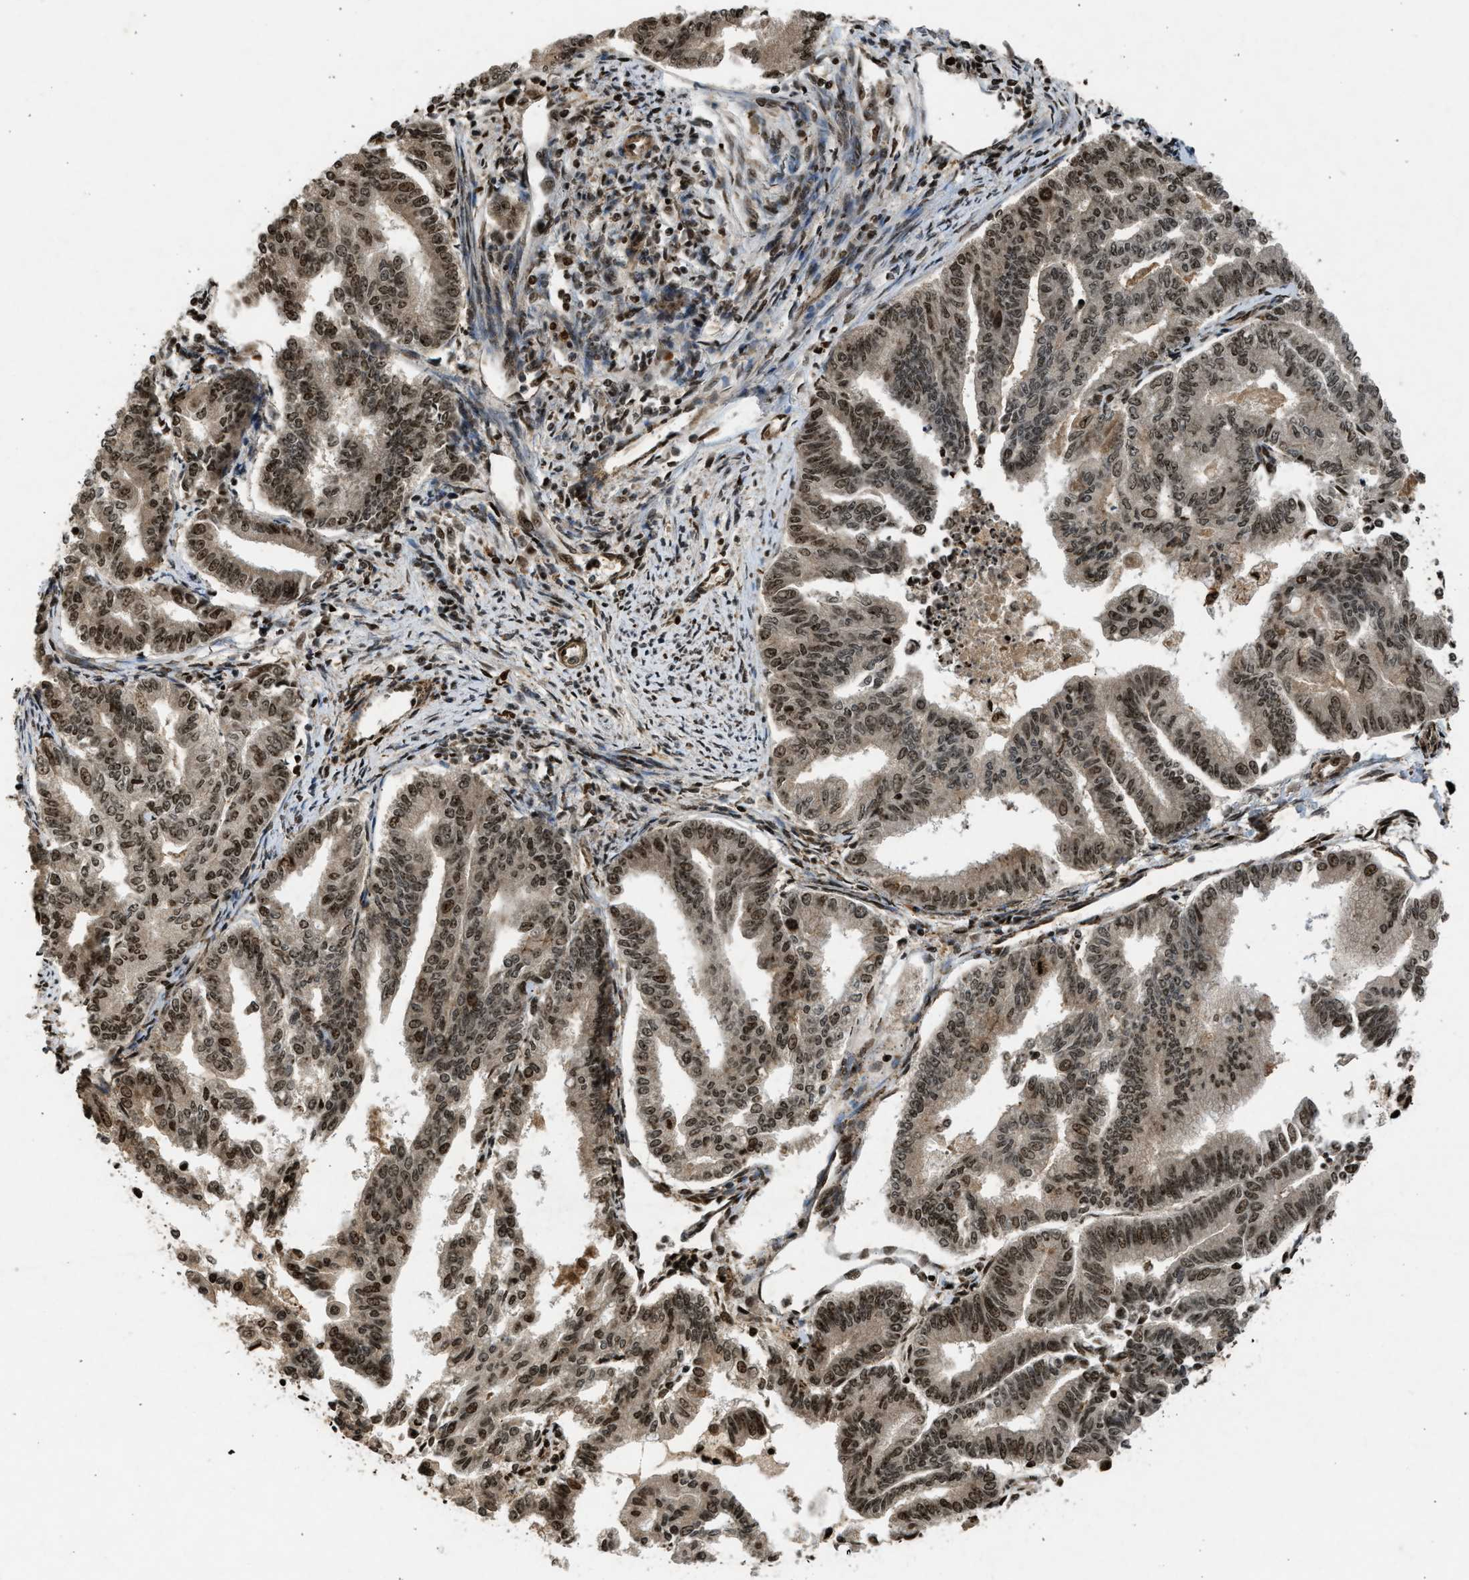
{"staining": {"intensity": "moderate", "quantity": ">75%", "location": "cytoplasmic/membranous,nuclear"}, "tissue": "endometrial cancer", "cell_type": "Tumor cells", "image_type": "cancer", "snomed": [{"axis": "morphology", "description": "Adenocarcinoma, NOS"}, {"axis": "topography", "description": "Endometrium"}], "caption": "Endometrial cancer stained with a brown dye shows moderate cytoplasmic/membranous and nuclear positive expression in about >75% of tumor cells.", "gene": "TFDP2", "patient": {"sex": "female", "age": 79}}